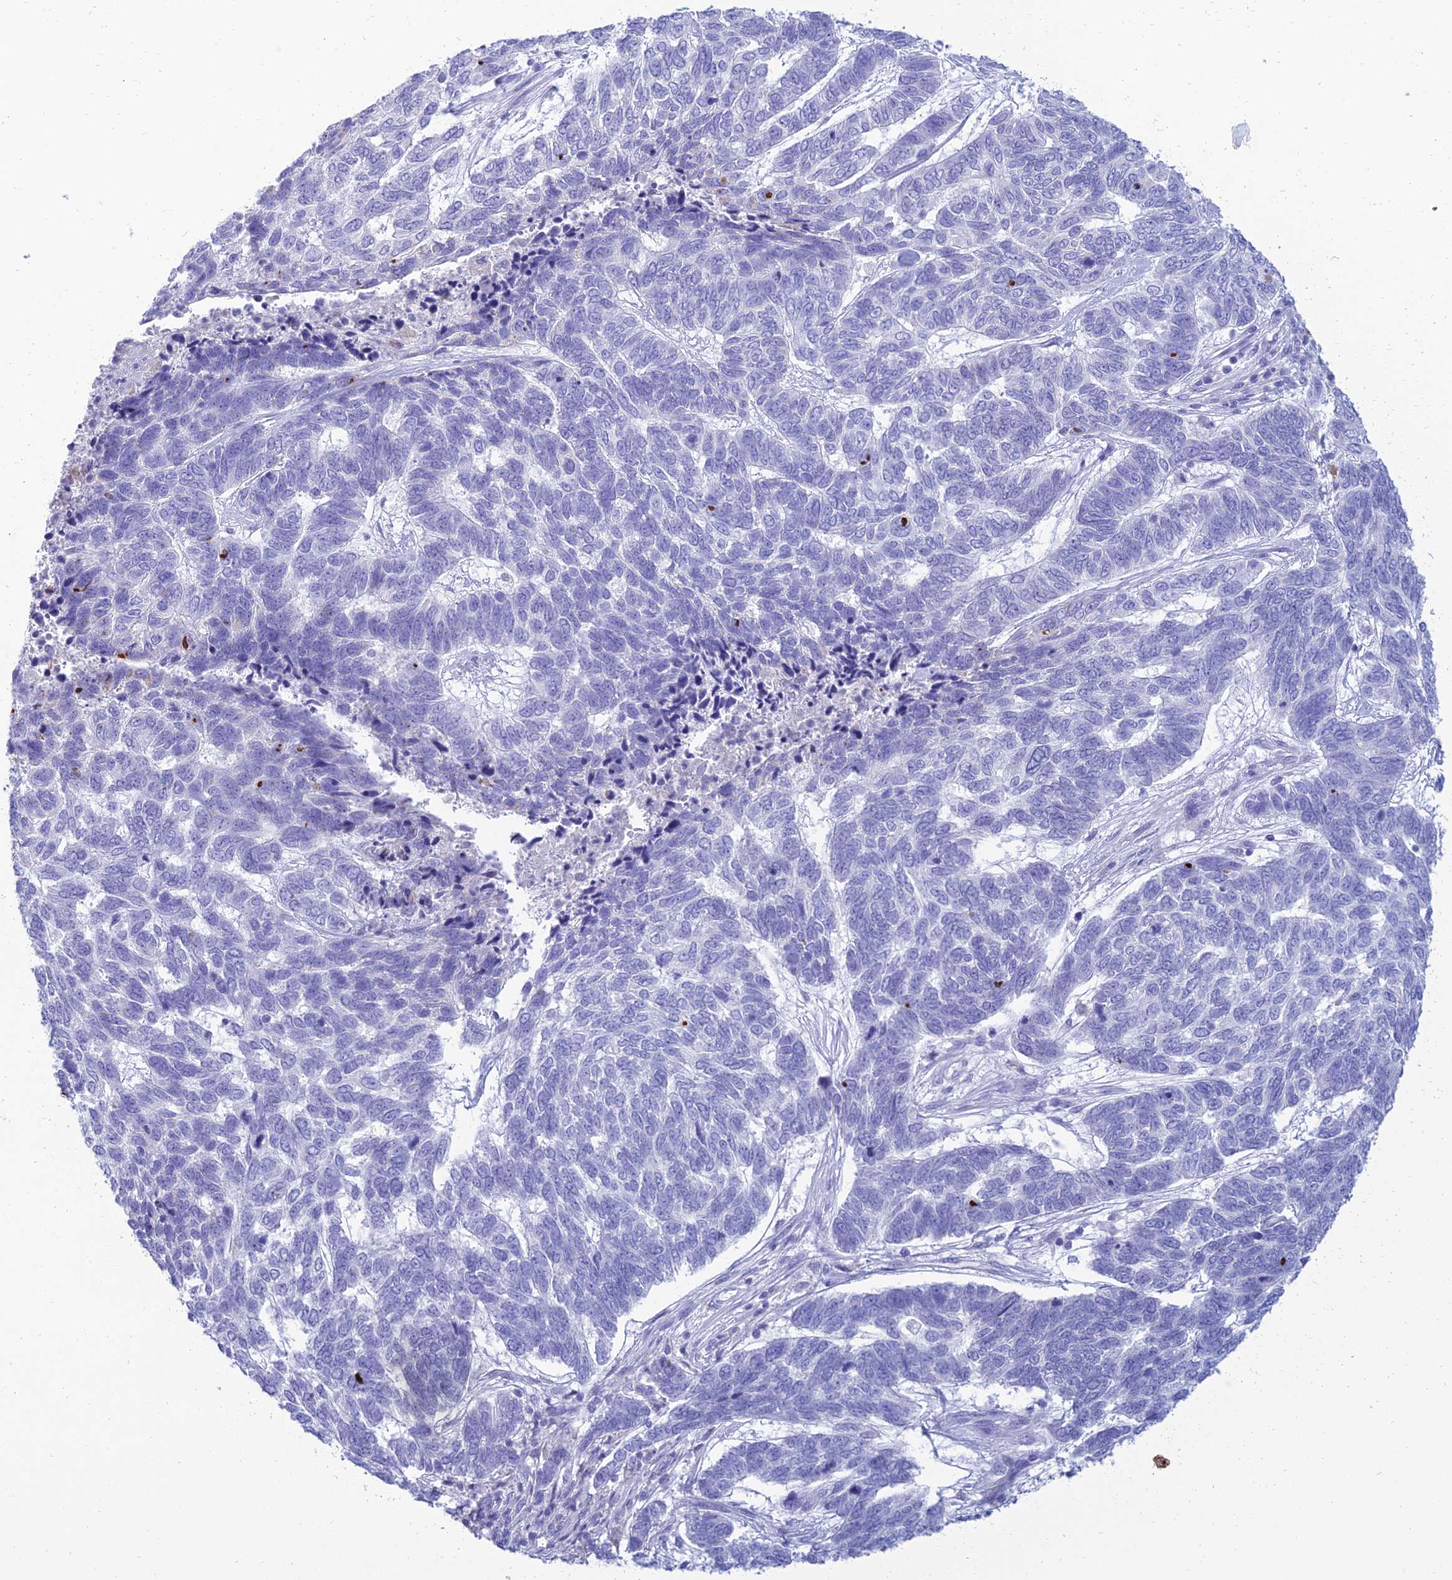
{"staining": {"intensity": "negative", "quantity": "none", "location": "none"}, "tissue": "skin cancer", "cell_type": "Tumor cells", "image_type": "cancer", "snomed": [{"axis": "morphology", "description": "Basal cell carcinoma"}, {"axis": "topography", "description": "Skin"}], "caption": "Tumor cells show no significant protein staining in basal cell carcinoma (skin).", "gene": "MAL2", "patient": {"sex": "female", "age": 65}}